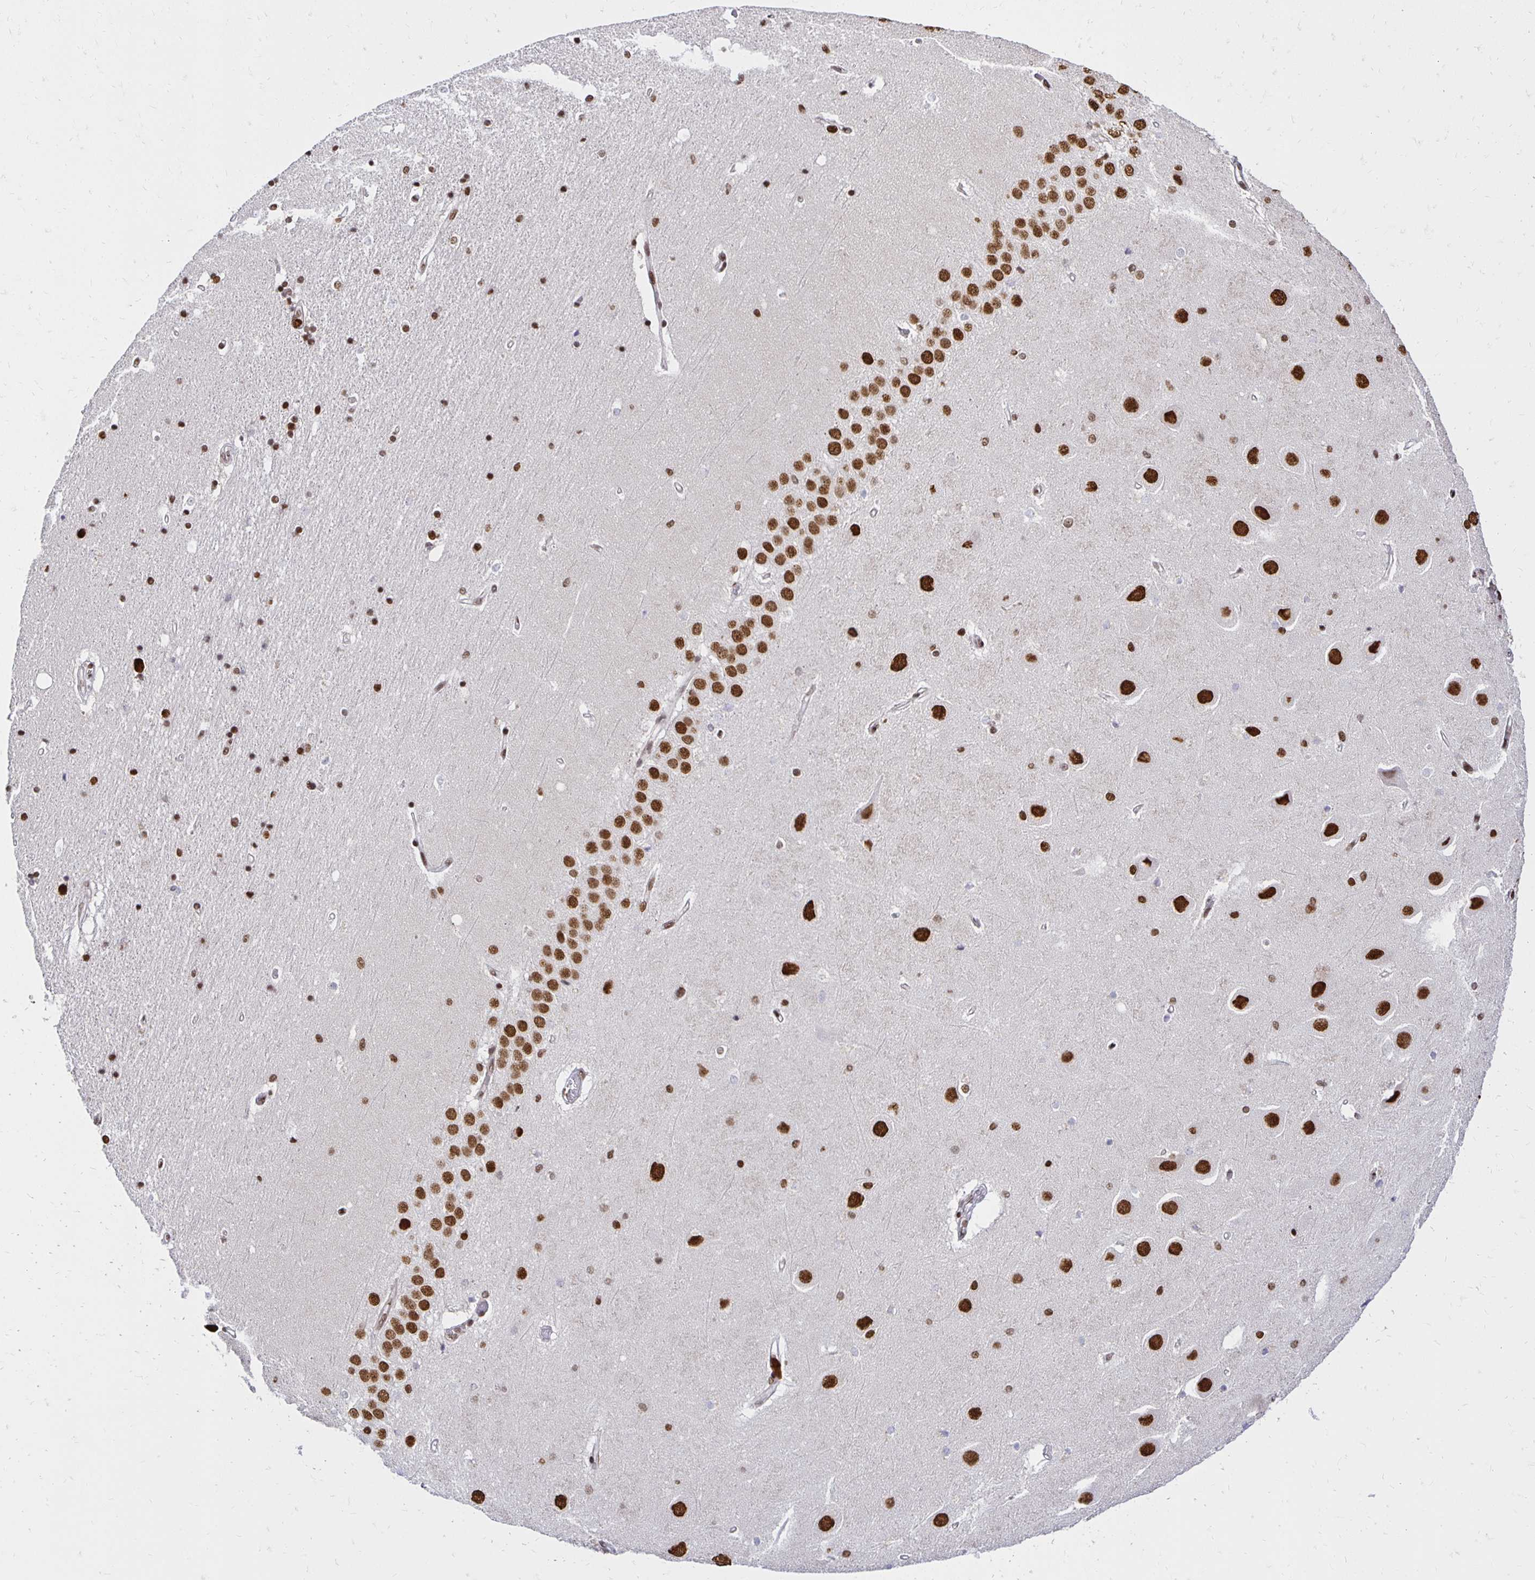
{"staining": {"intensity": "moderate", "quantity": ">75%", "location": "nuclear"}, "tissue": "hippocampus", "cell_type": "Glial cells", "image_type": "normal", "snomed": [{"axis": "morphology", "description": "Normal tissue, NOS"}, {"axis": "topography", "description": "Hippocampus"}], "caption": "A high-resolution histopathology image shows immunohistochemistry (IHC) staining of benign hippocampus, which shows moderate nuclear positivity in approximately >75% of glial cells. The protein of interest is shown in brown color, while the nuclei are stained blue.", "gene": "ZNF579", "patient": {"sex": "male", "age": 63}}